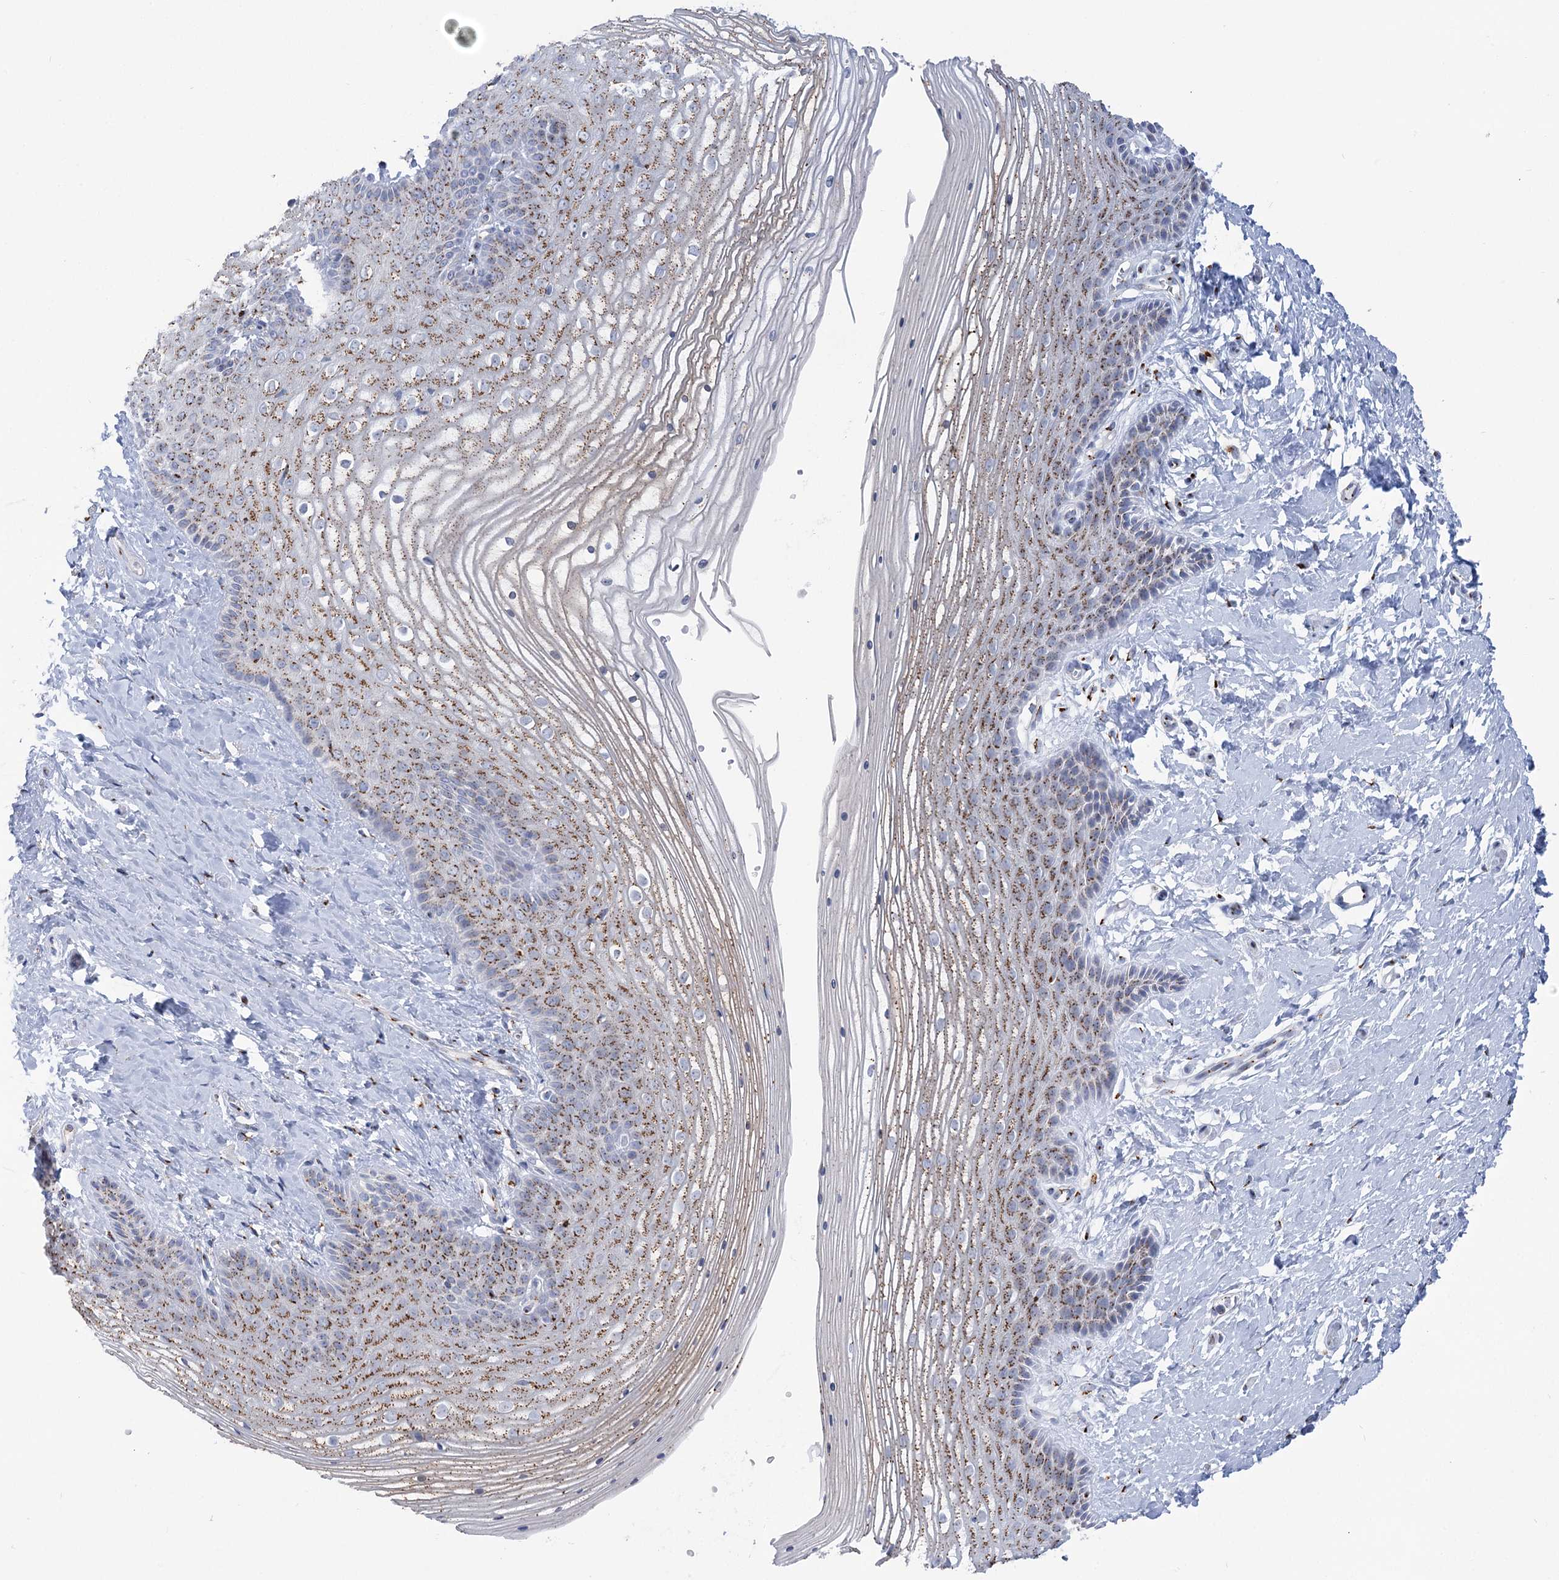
{"staining": {"intensity": "moderate", "quantity": ">75%", "location": "cytoplasmic/membranous"}, "tissue": "vagina", "cell_type": "Squamous epithelial cells", "image_type": "normal", "snomed": [{"axis": "morphology", "description": "Normal tissue, NOS"}, {"axis": "topography", "description": "Vagina"}, {"axis": "topography", "description": "Cervix"}], "caption": "Moderate cytoplasmic/membranous expression is seen in approximately >75% of squamous epithelial cells in benign vagina.", "gene": "TMEM165", "patient": {"sex": "female", "age": 40}}